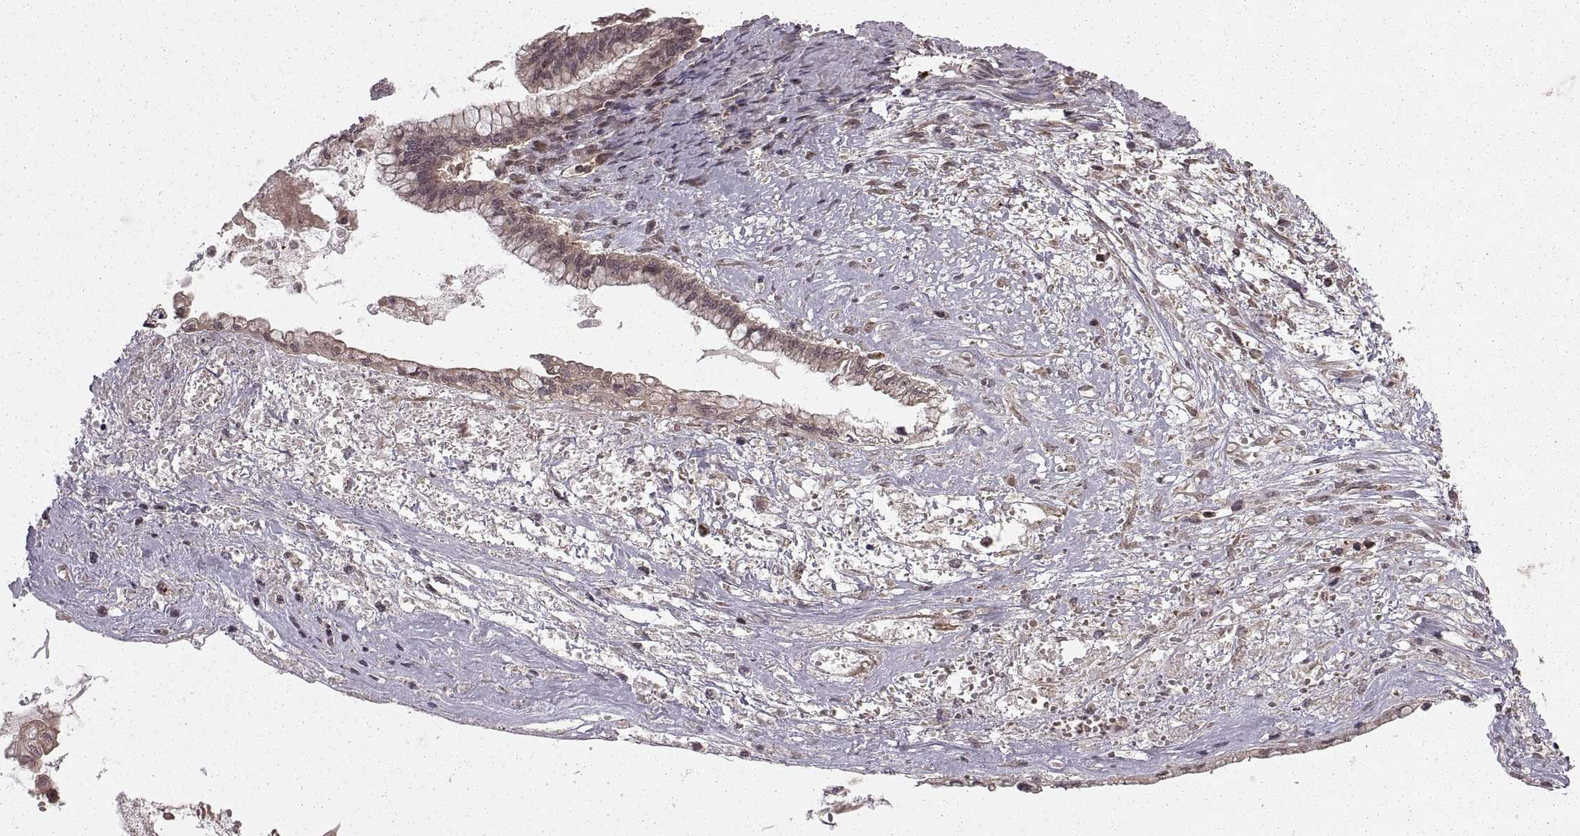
{"staining": {"intensity": "weak", "quantity": ">75%", "location": "cytoplasmic/membranous"}, "tissue": "ovarian cancer", "cell_type": "Tumor cells", "image_type": "cancer", "snomed": [{"axis": "morphology", "description": "Cystadenocarcinoma, mucinous, NOS"}, {"axis": "topography", "description": "Ovary"}], "caption": "About >75% of tumor cells in human ovarian cancer show weak cytoplasmic/membranous protein staining as visualized by brown immunohistochemical staining.", "gene": "DEDD", "patient": {"sex": "female", "age": 67}}